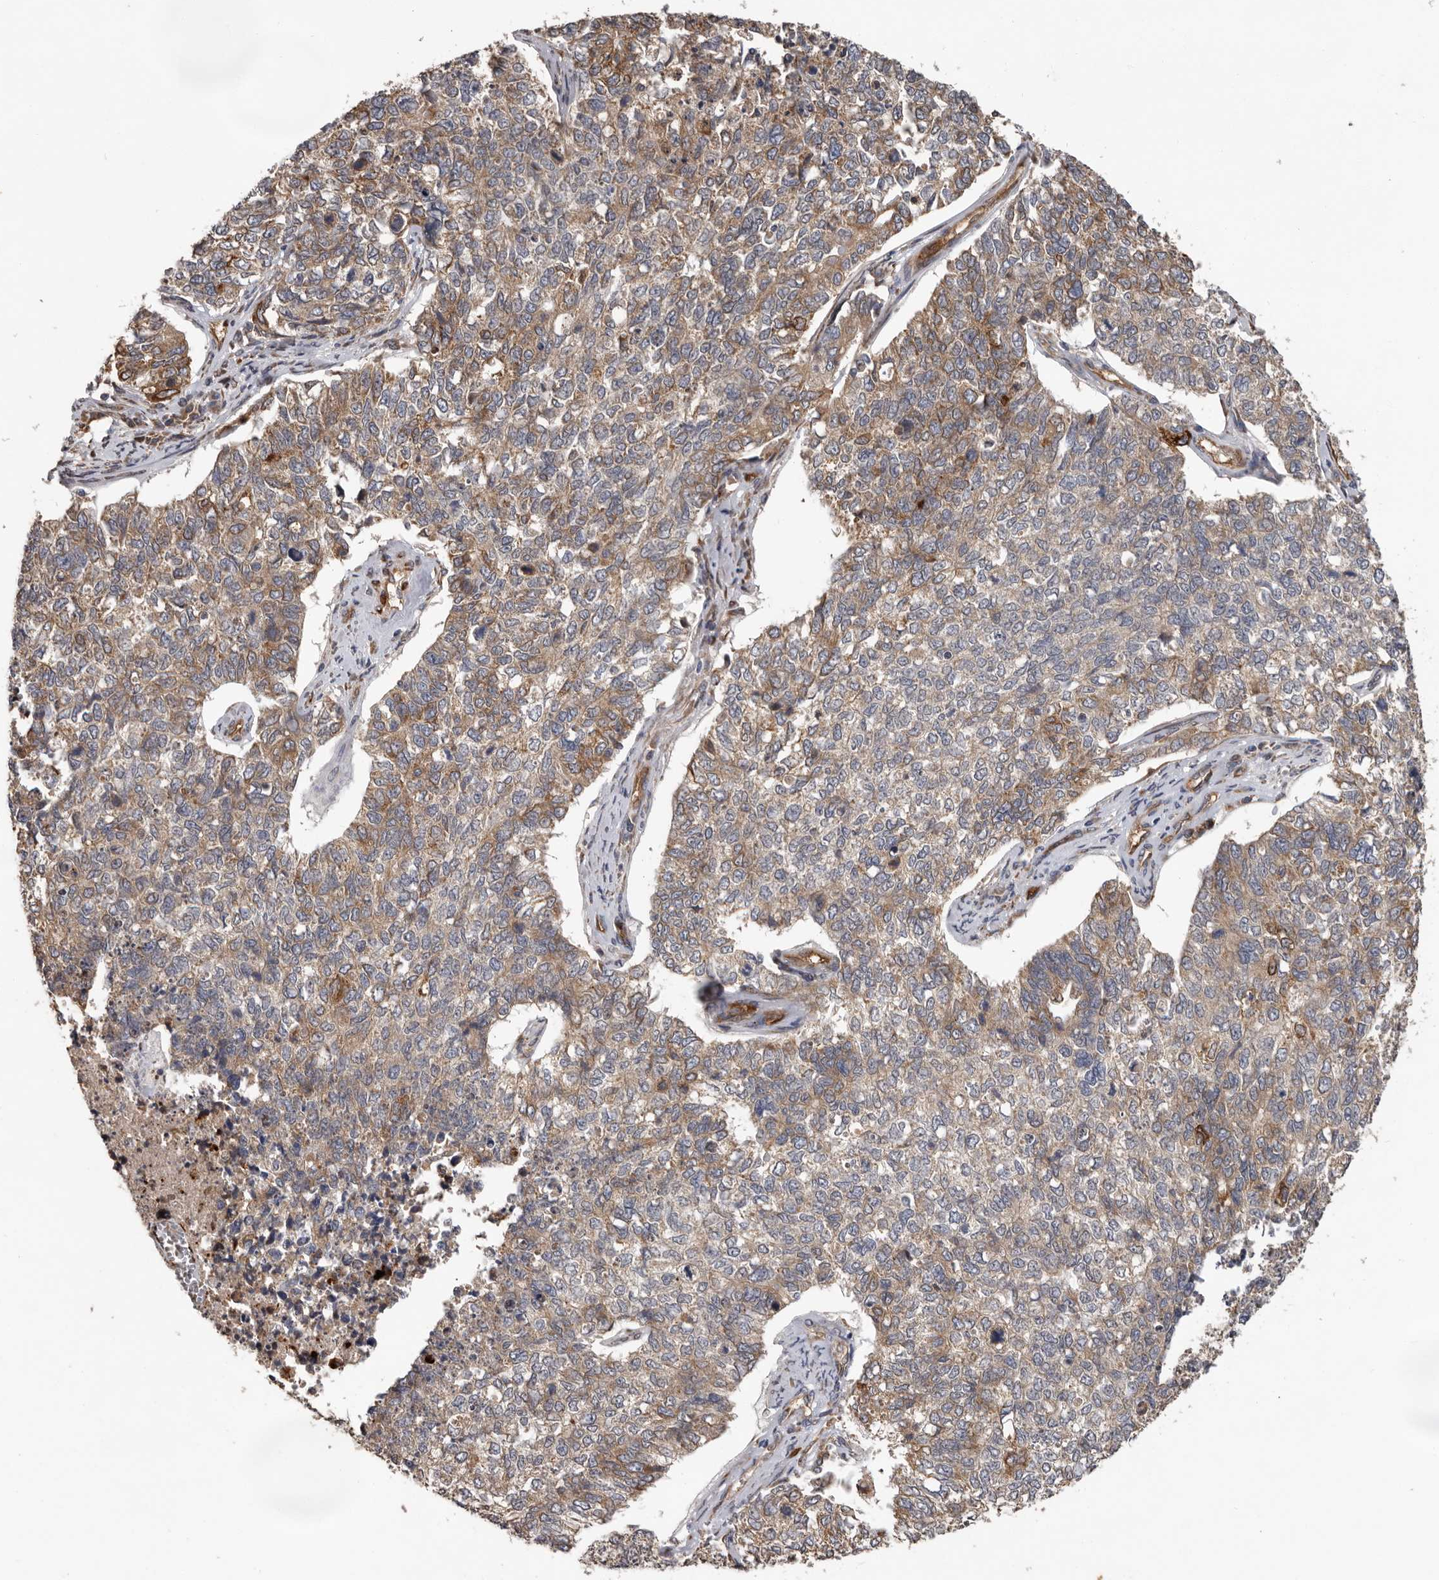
{"staining": {"intensity": "moderate", "quantity": "25%-75%", "location": "cytoplasmic/membranous"}, "tissue": "cervical cancer", "cell_type": "Tumor cells", "image_type": "cancer", "snomed": [{"axis": "morphology", "description": "Squamous cell carcinoma, NOS"}, {"axis": "topography", "description": "Cervix"}], "caption": "Immunohistochemical staining of cervical cancer (squamous cell carcinoma) reveals medium levels of moderate cytoplasmic/membranous protein staining in approximately 25%-75% of tumor cells. The staining is performed using DAB (3,3'-diaminobenzidine) brown chromogen to label protein expression. The nuclei are counter-stained blue using hematoxylin.", "gene": "MTF1", "patient": {"sex": "female", "age": 63}}